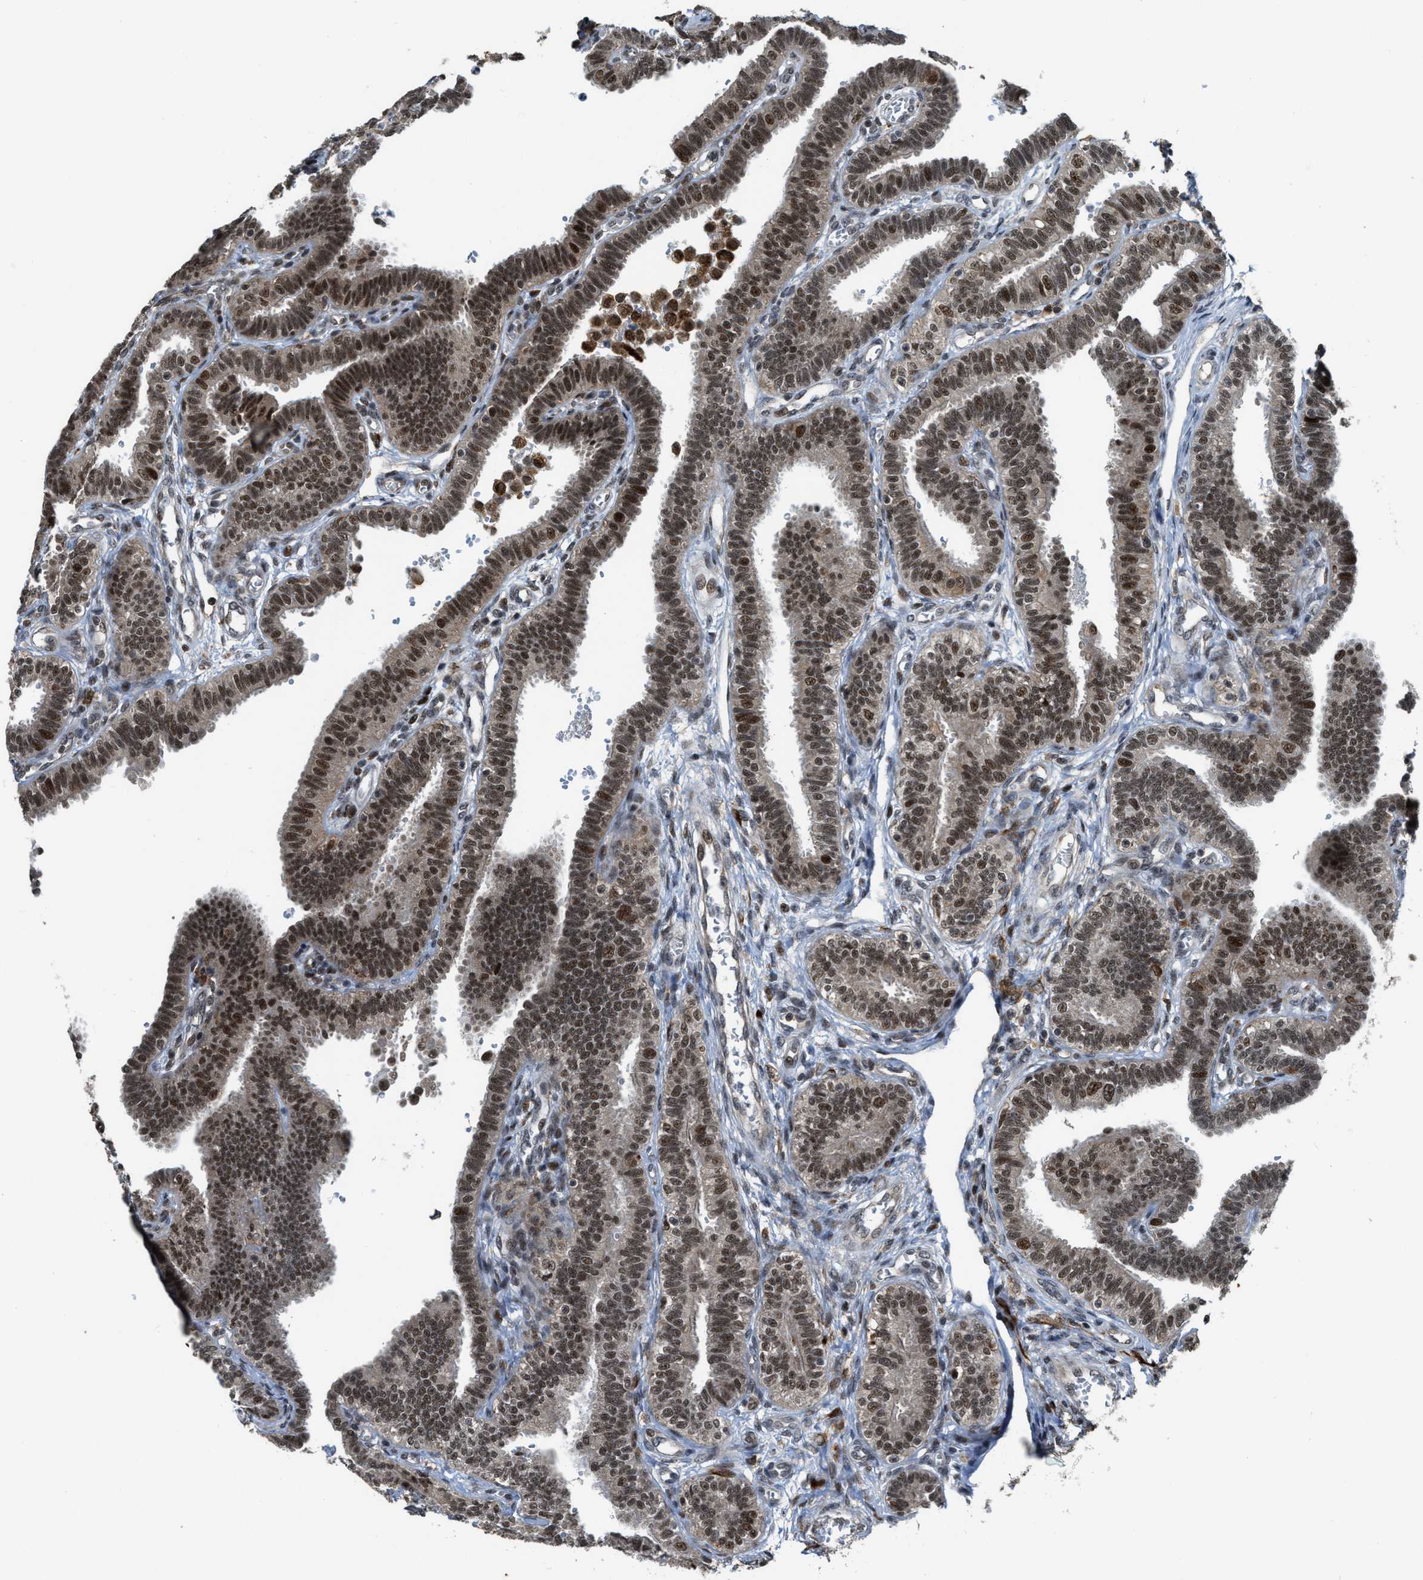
{"staining": {"intensity": "moderate", "quantity": ">75%", "location": "nuclear"}, "tissue": "fallopian tube", "cell_type": "Glandular cells", "image_type": "normal", "snomed": [{"axis": "morphology", "description": "Normal tissue, NOS"}, {"axis": "topography", "description": "Fallopian tube"}, {"axis": "topography", "description": "Placenta"}], "caption": "The image displays immunohistochemical staining of benign fallopian tube. There is moderate nuclear positivity is present in approximately >75% of glandular cells.", "gene": "ZNF250", "patient": {"sex": "female", "age": 34}}